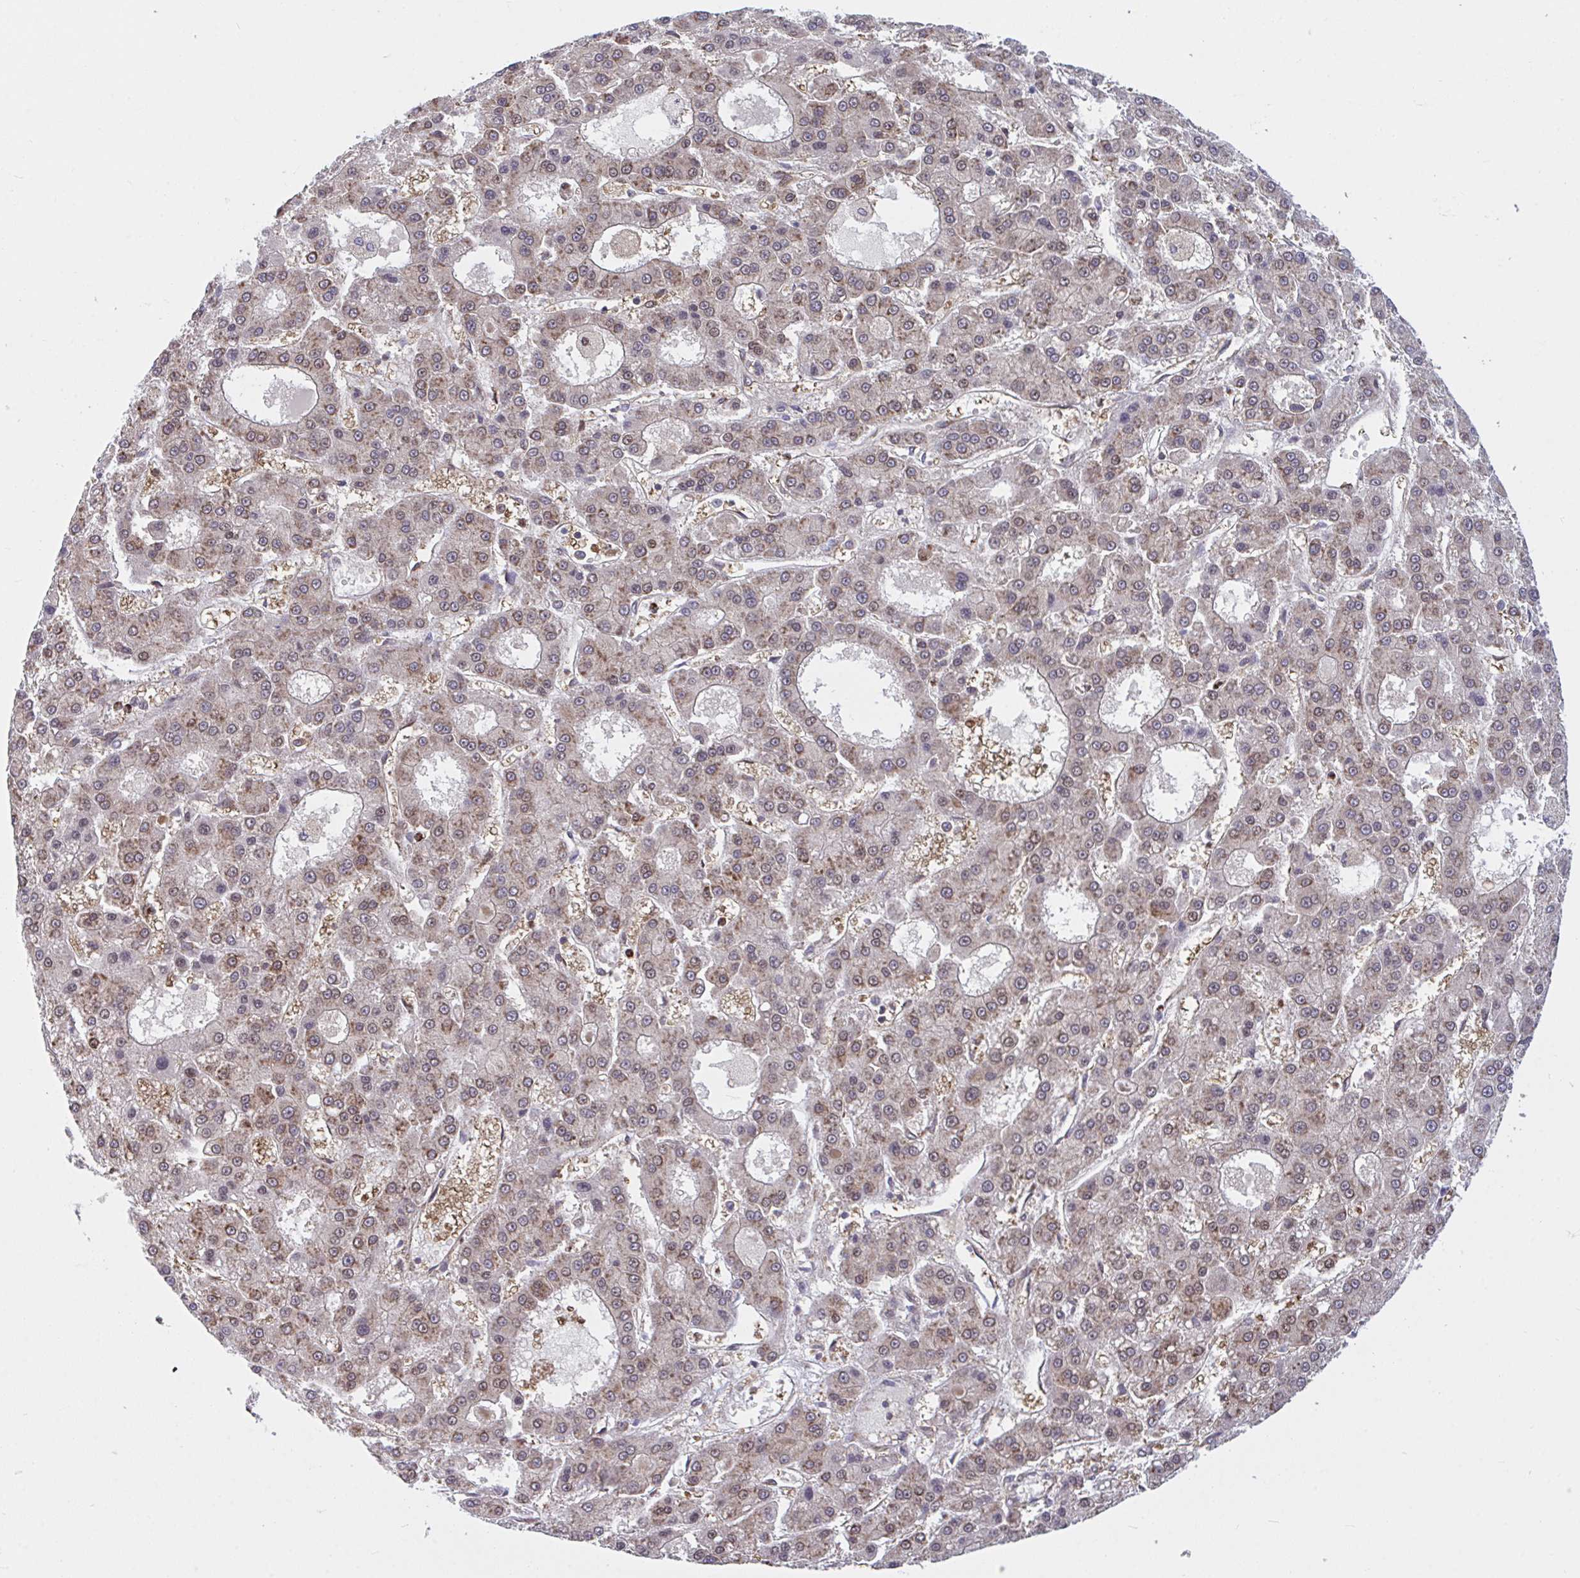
{"staining": {"intensity": "moderate", "quantity": "25%-75%", "location": "cytoplasmic/membranous,nuclear"}, "tissue": "liver cancer", "cell_type": "Tumor cells", "image_type": "cancer", "snomed": [{"axis": "morphology", "description": "Carcinoma, Hepatocellular, NOS"}, {"axis": "topography", "description": "Liver"}], "caption": "A brown stain labels moderate cytoplasmic/membranous and nuclear staining of a protein in liver cancer tumor cells.", "gene": "LMNTD2", "patient": {"sex": "male", "age": 70}}